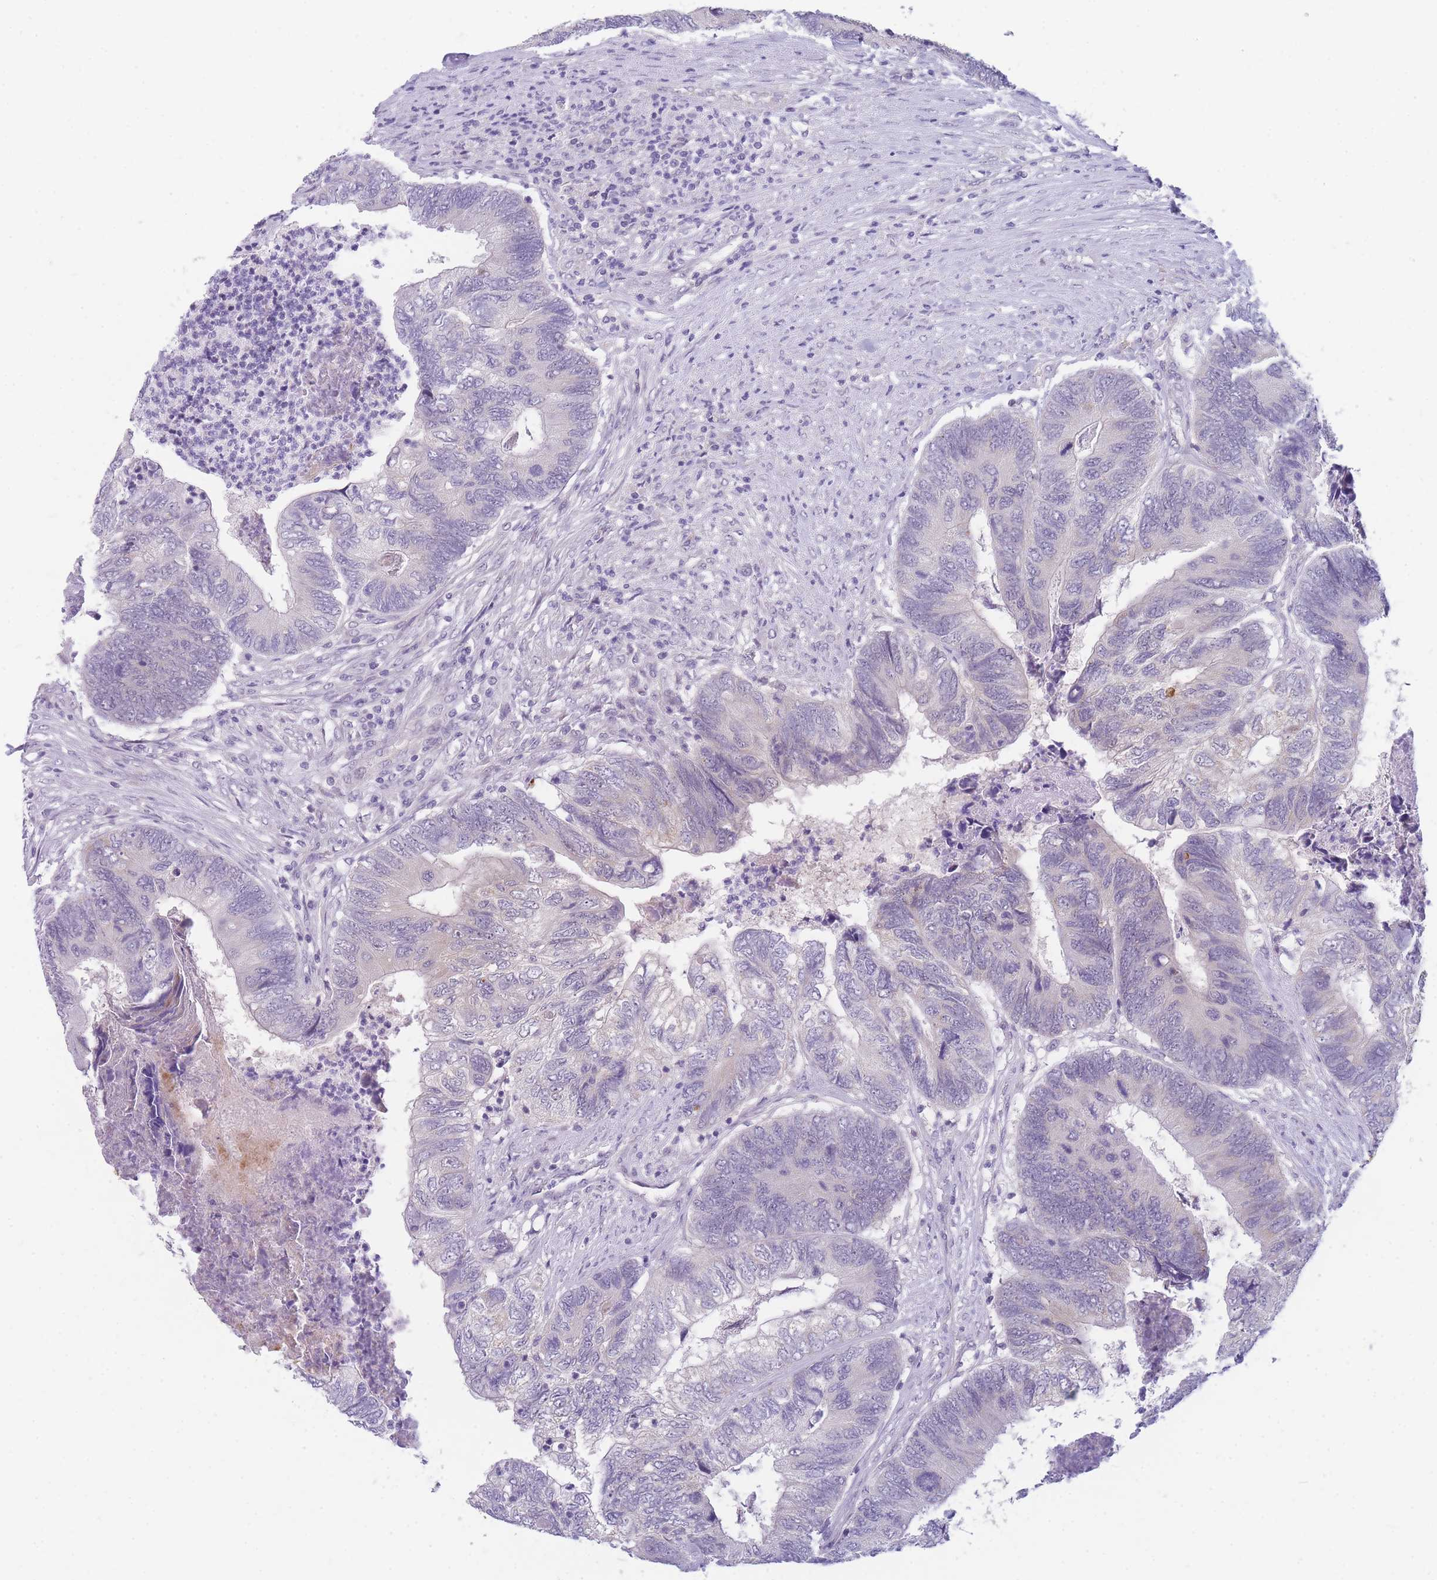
{"staining": {"intensity": "moderate", "quantity": "25%-75%", "location": "cytoplasmic/membranous"}, "tissue": "colorectal cancer", "cell_type": "Tumor cells", "image_type": "cancer", "snomed": [{"axis": "morphology", "description": "Adenocarcinoma, NOS"}, {"axis": "topography", "description": "Colon"}], "caption": "An IHC photomicrograph of tumor tissue is shown. Protein staining in brown labels moderate cytoplasmic/membranous positivity in adenocarcinoma (colorectal) within tumor cells. (Brightfield microscopy of DAB IHC at high magnification).", "gene": "DDX49", "patient": {"sex": "female", "age": 67}}